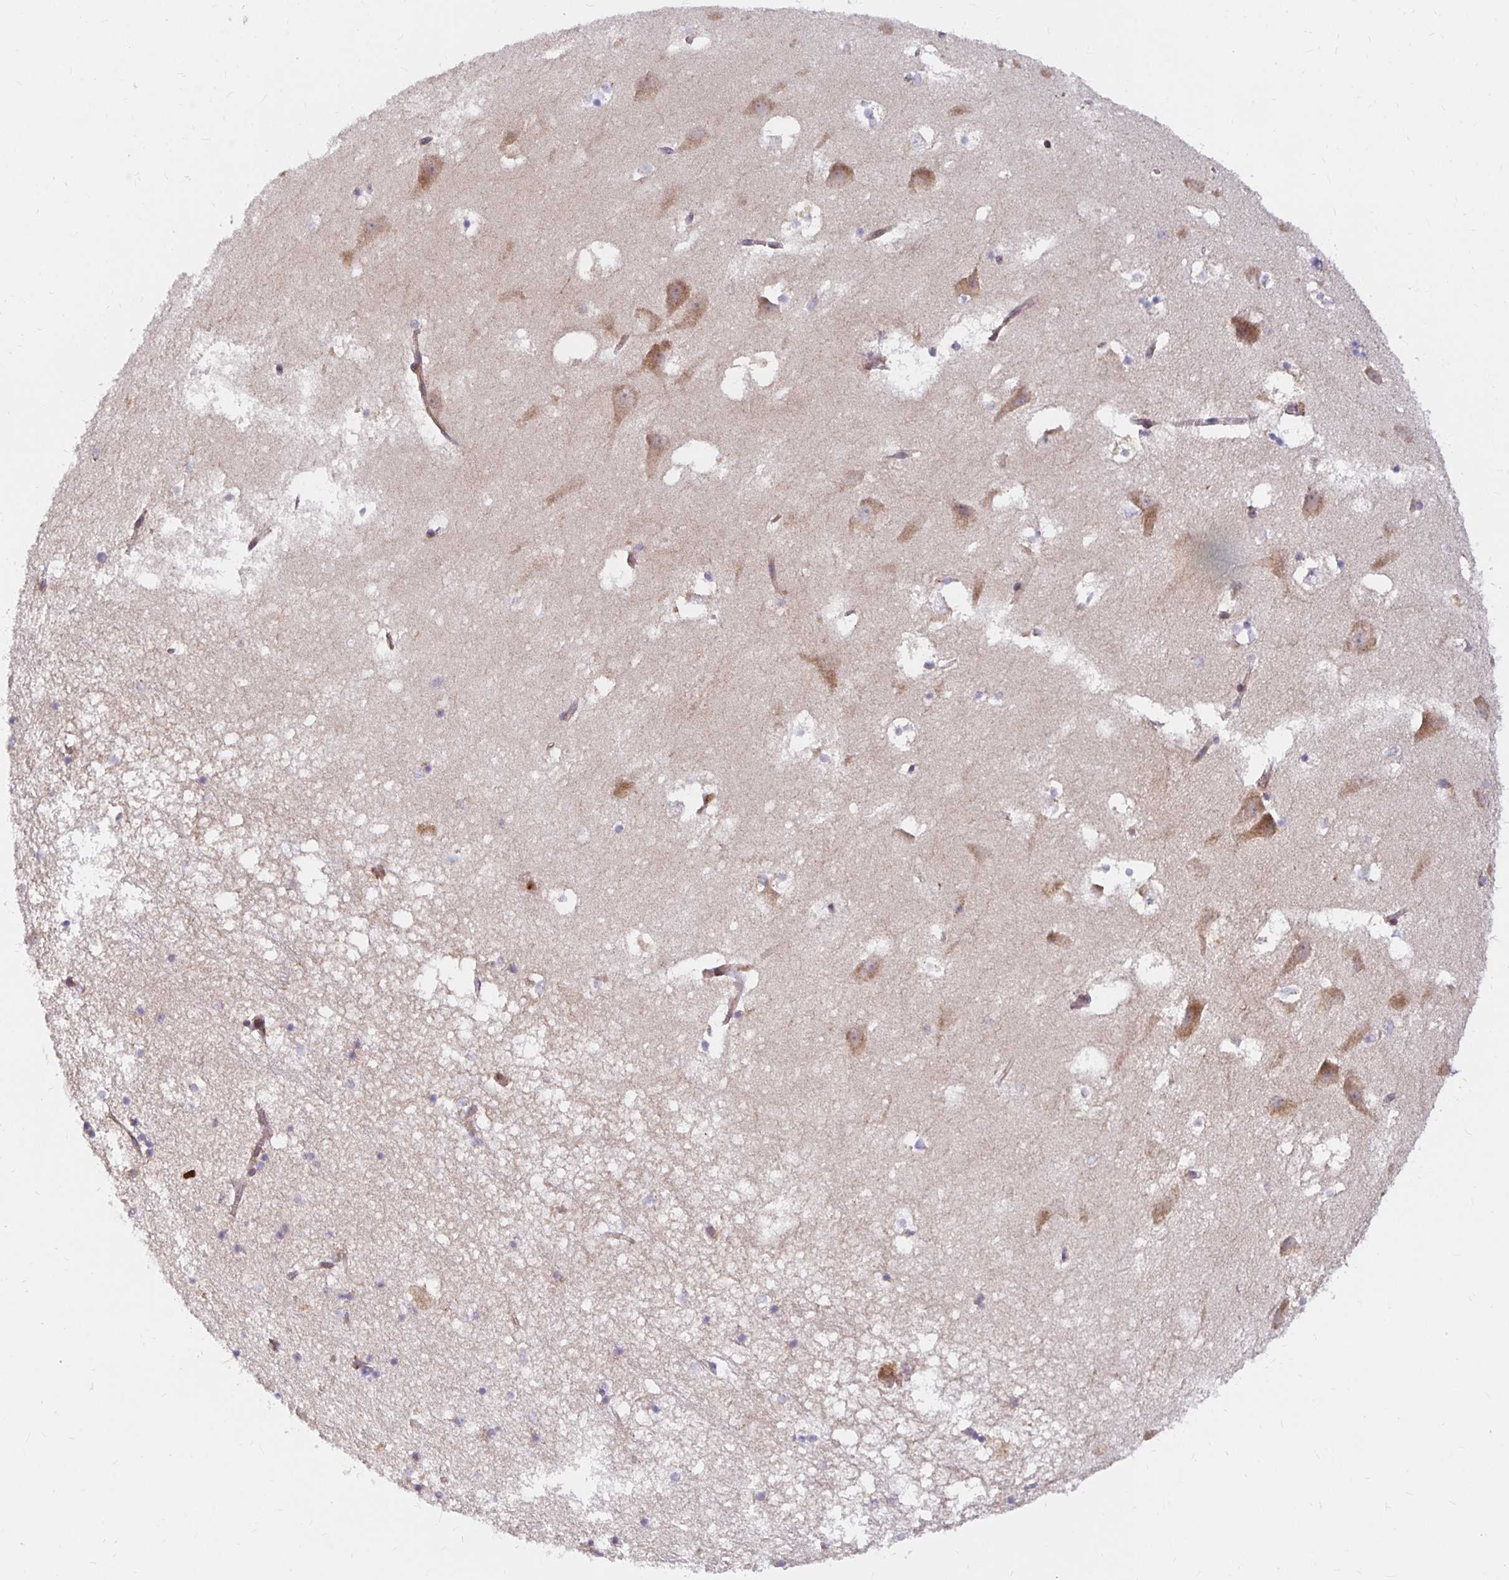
{"staining": {"intensity": "moderate", "quantity": "<25%", "location": "cytoplasmic/membranous"}, "tissue": "hippocampus", "cell_type": "Glial cells", "image_type": "normal", "snomed": [{"axis": "morphology", "description": "Normal tissue, NOS"}, {"axis": "topography", "description": "Hippocampus"}], "caption": "This is an image of IHC staining of normal hippocampus, which shows moderate staining in the cytoplasmic/membranous of glial cells.", "gene": "MRPL28", "patient": {"sex": "male", "age": 58}}